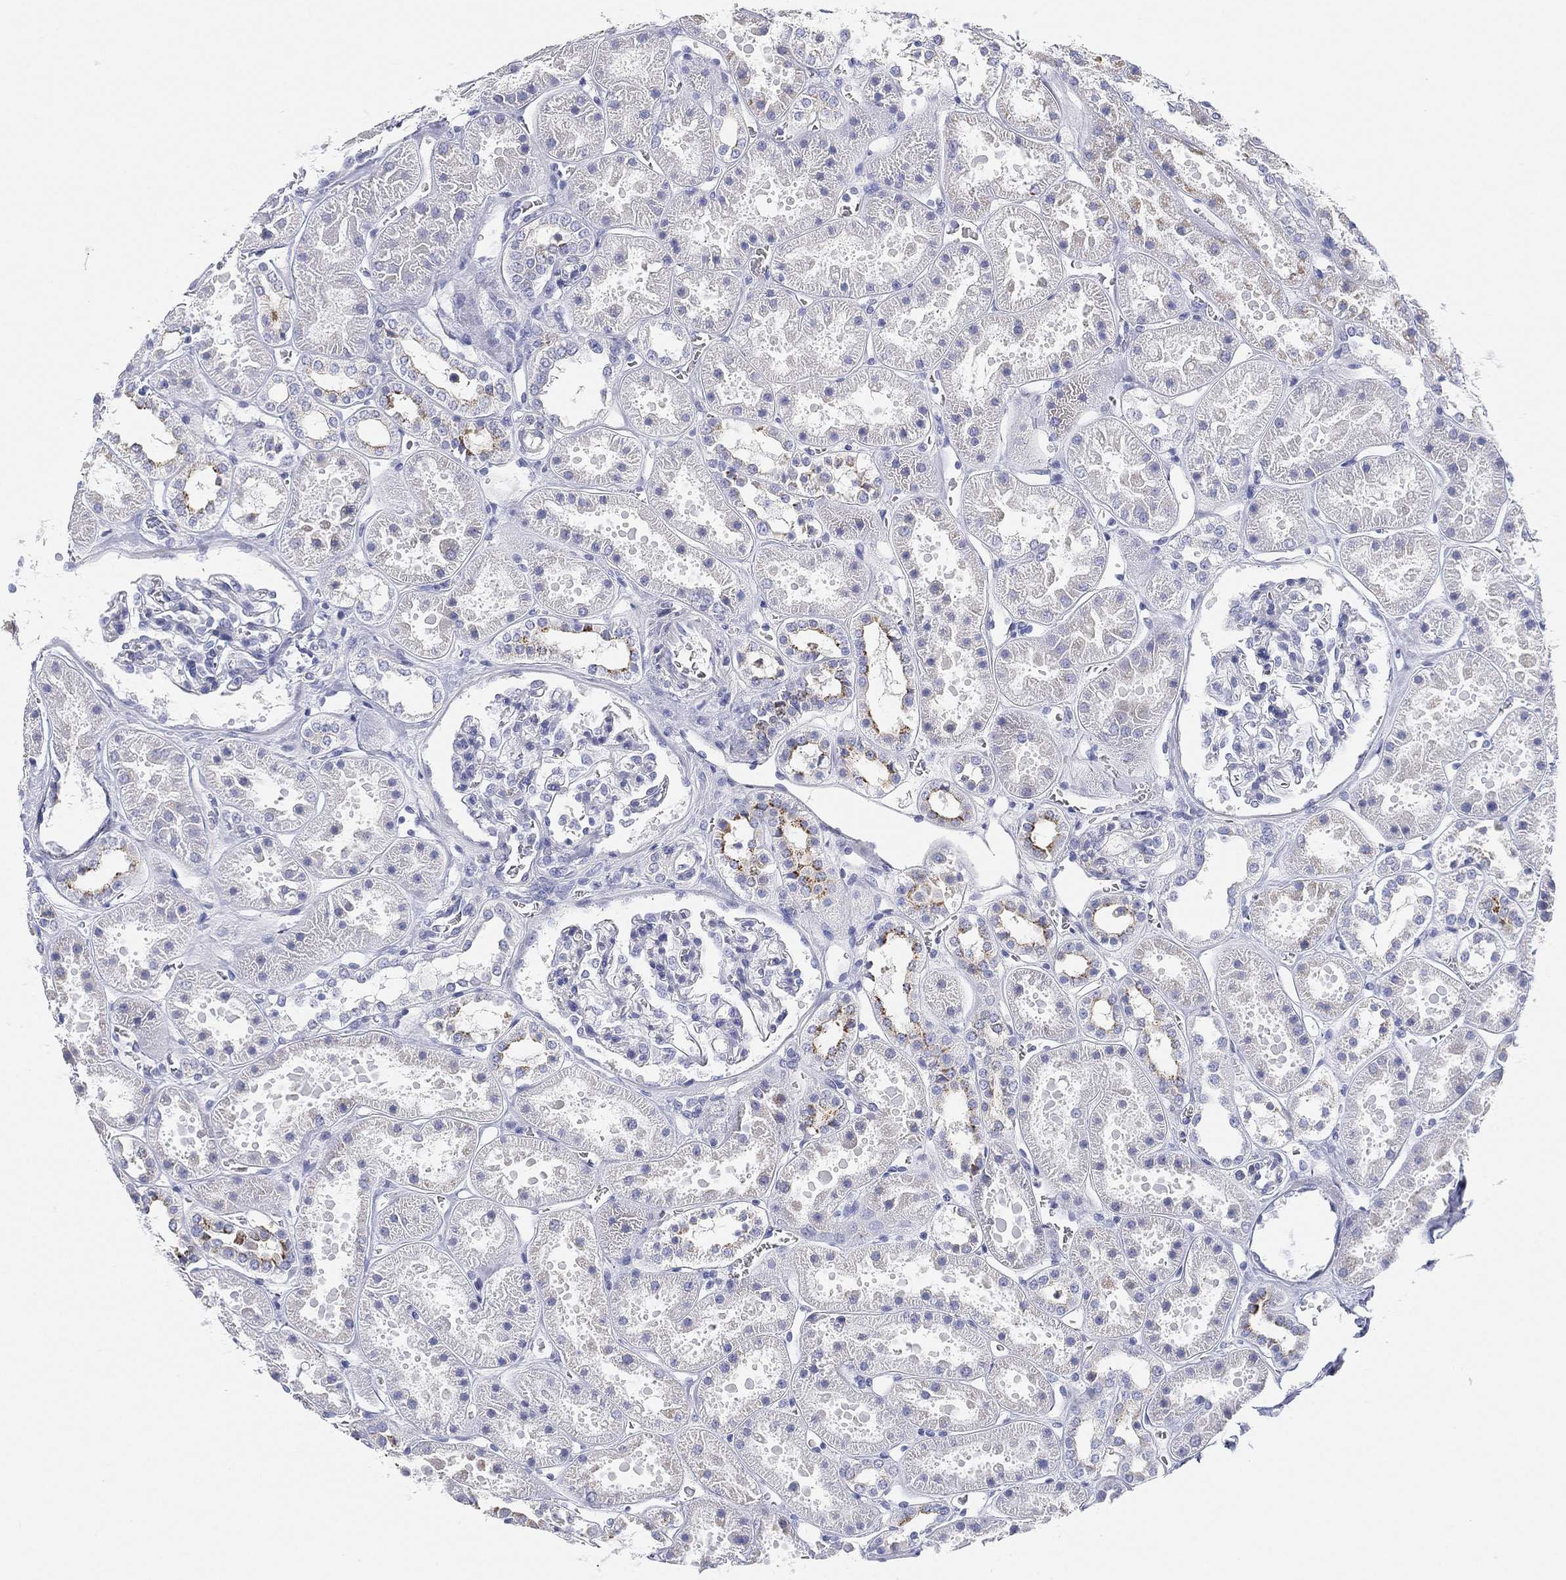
{"staining": {"intensity": "negative", "quantity": "none", "location": "none"}, "tissue": "kidney", "cell_type": "Cells in glomeruli", "image_type": "normal", "snomed": [{"axis": "morphology", "description": "Normal tissue, NOS"}, {"axis": "topography", "description": "Kidney"}], "caption": "The photomicrograph displays no staining of cells in glomeruli in benign kidney. The staining was performed using DAB to visualize the protein expression in brown, while the nuclei were stained in blue with hematoxylin (Magnification: 20x).", "gene": "GPR61", "patient": {"sex": "female", "age": 41}}